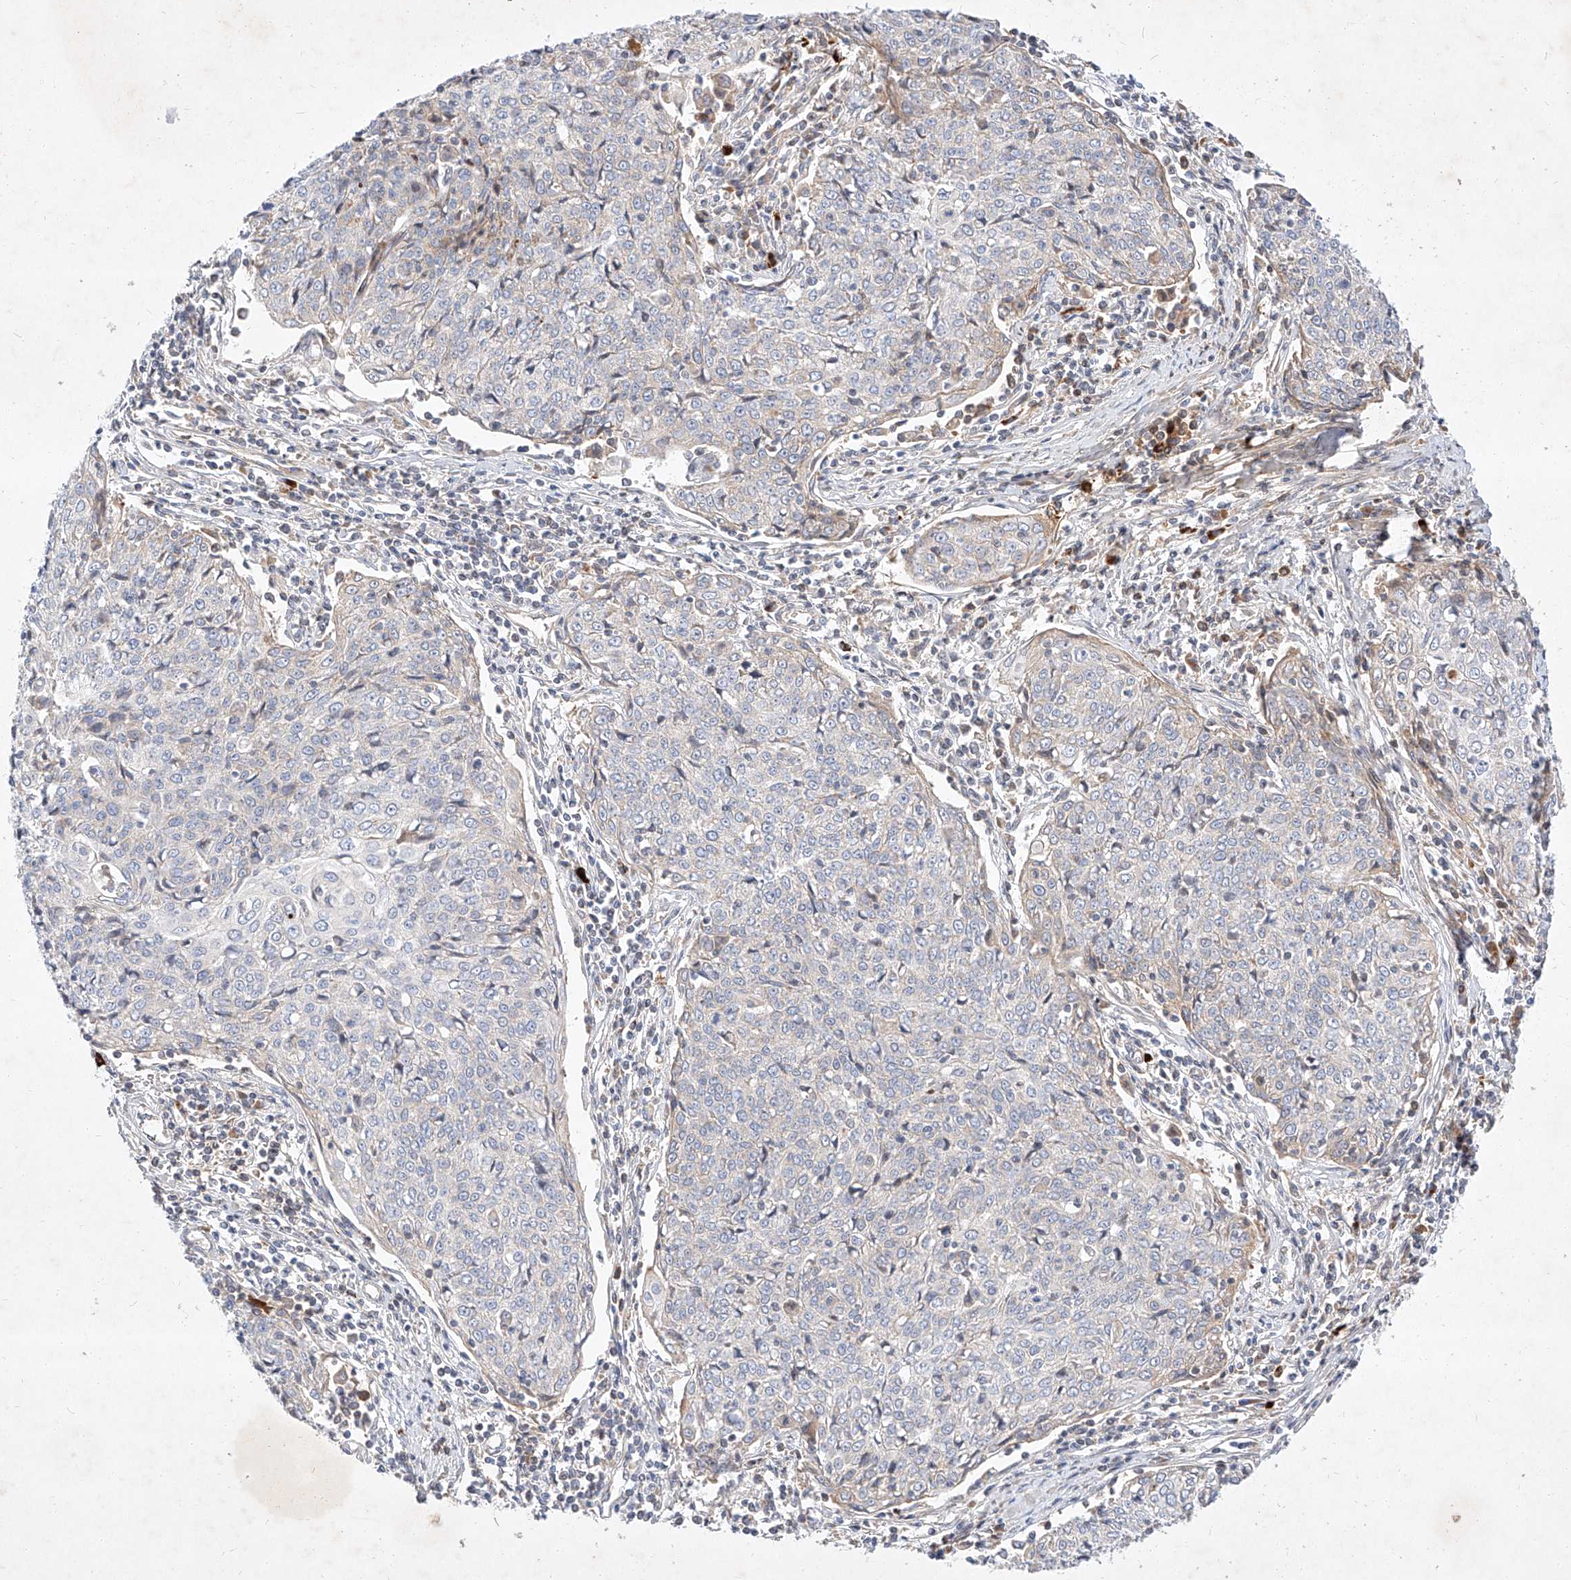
{"staining": {"intensity": "weak", "quantity": "<25%", "location": "cytoplasmic/membranous"}, "tissue": "cervical cancer", "cell_type": "Tumor cells", "image_type": "cancer", "snomed": [{"axis": "morphology", "description": "Squamous cell carcinoma, NOS"}, {"axis": "topography", "description": "Cervix"}], "caption": "Tumor cells show no significant protein staining in cervical squamous cell carcinoma.", "gene": "OSGEPL1", "patient": {"sex": "female", "age": 48}}